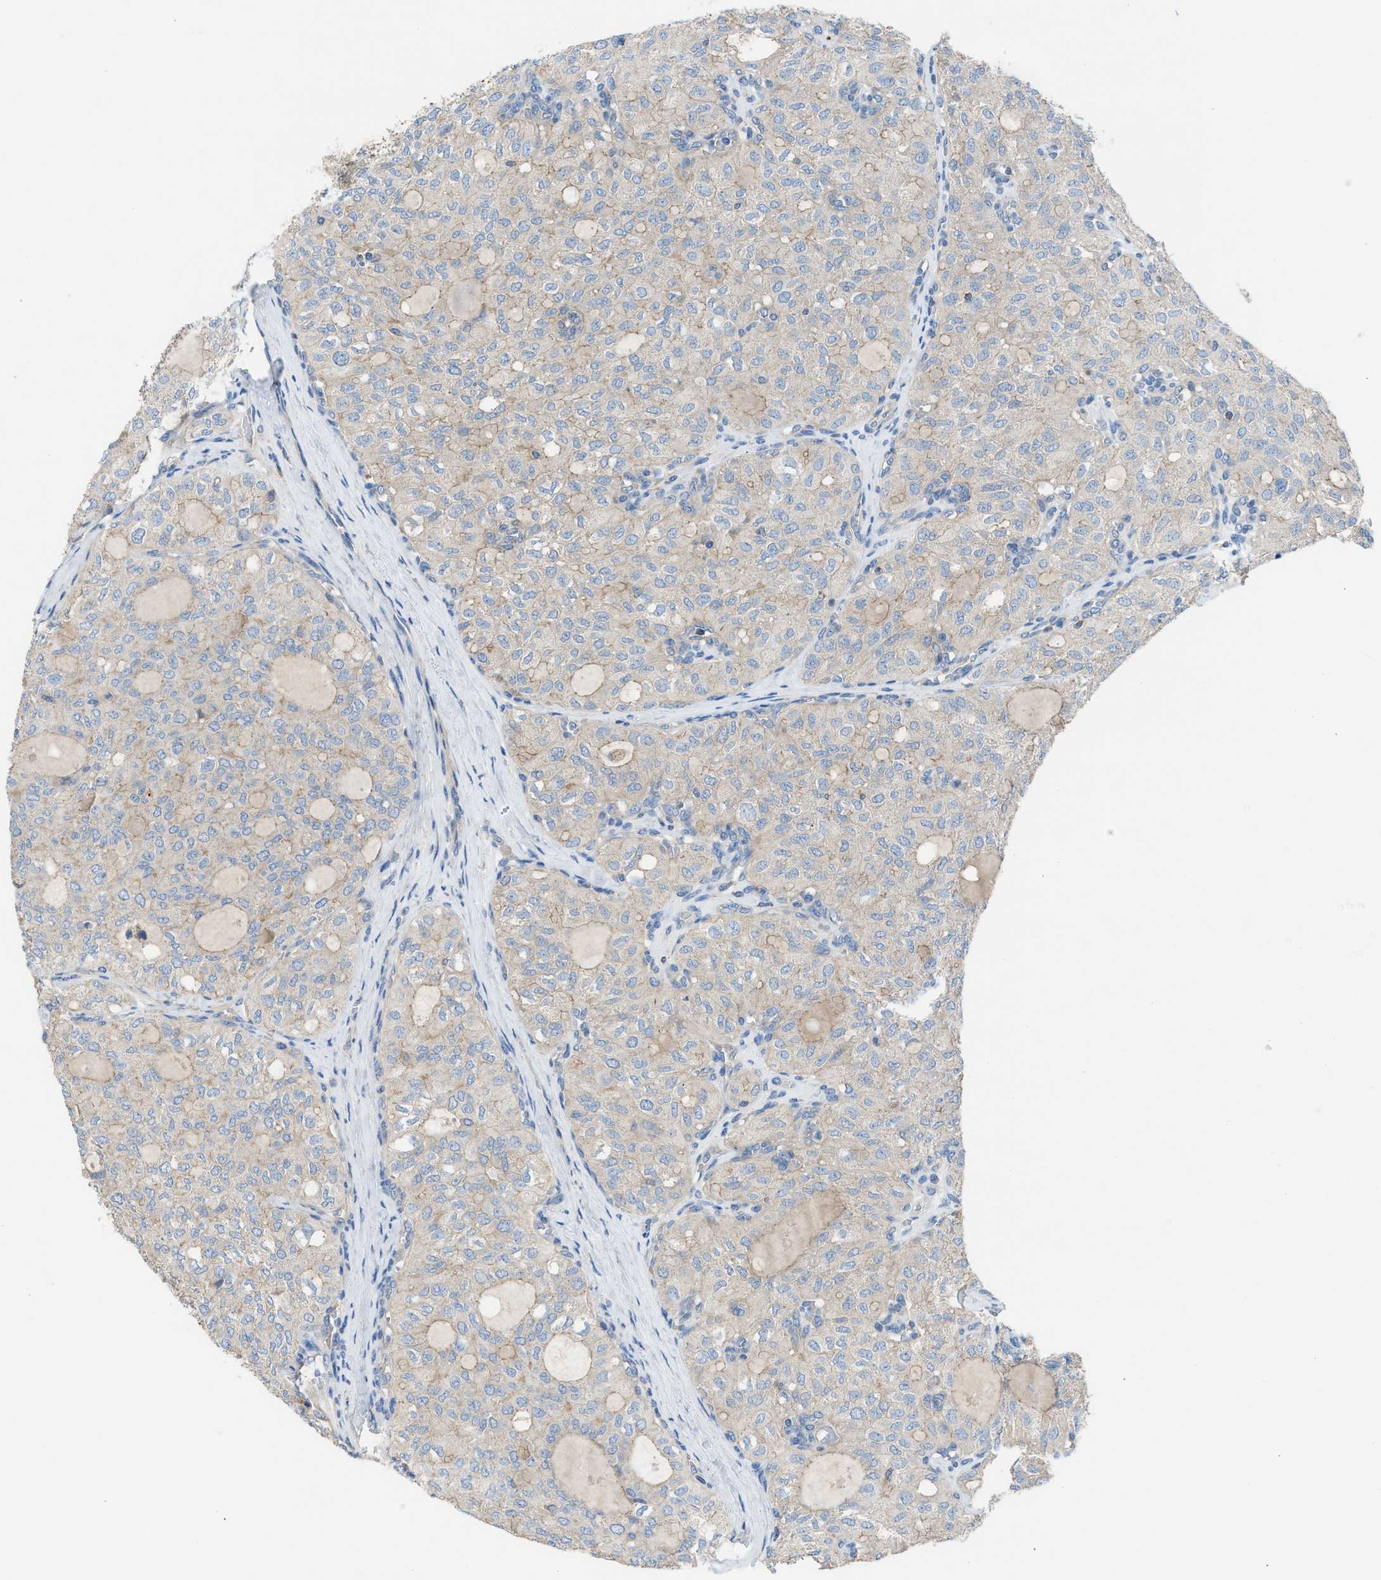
{"staining": {"intensity": "negative", "quantity": "none", "location": "none"}, "tissue": "thyroid cancer", "cell_type": "Tumor cells", "image_type": "cancer", "snomed": [{"axis": "morphology", "description": "Follicular adenoma carcinoma, NOS"}, {"axis": "topography", "description": "Thyroid gland"}], "caption": "Thyroid cancer stained for a protein using immunohistochemistry (IHC) exhibits no positivity tumor cells.", "gene": "AOAH", "patient": {"sex": "male", "age": 75}}